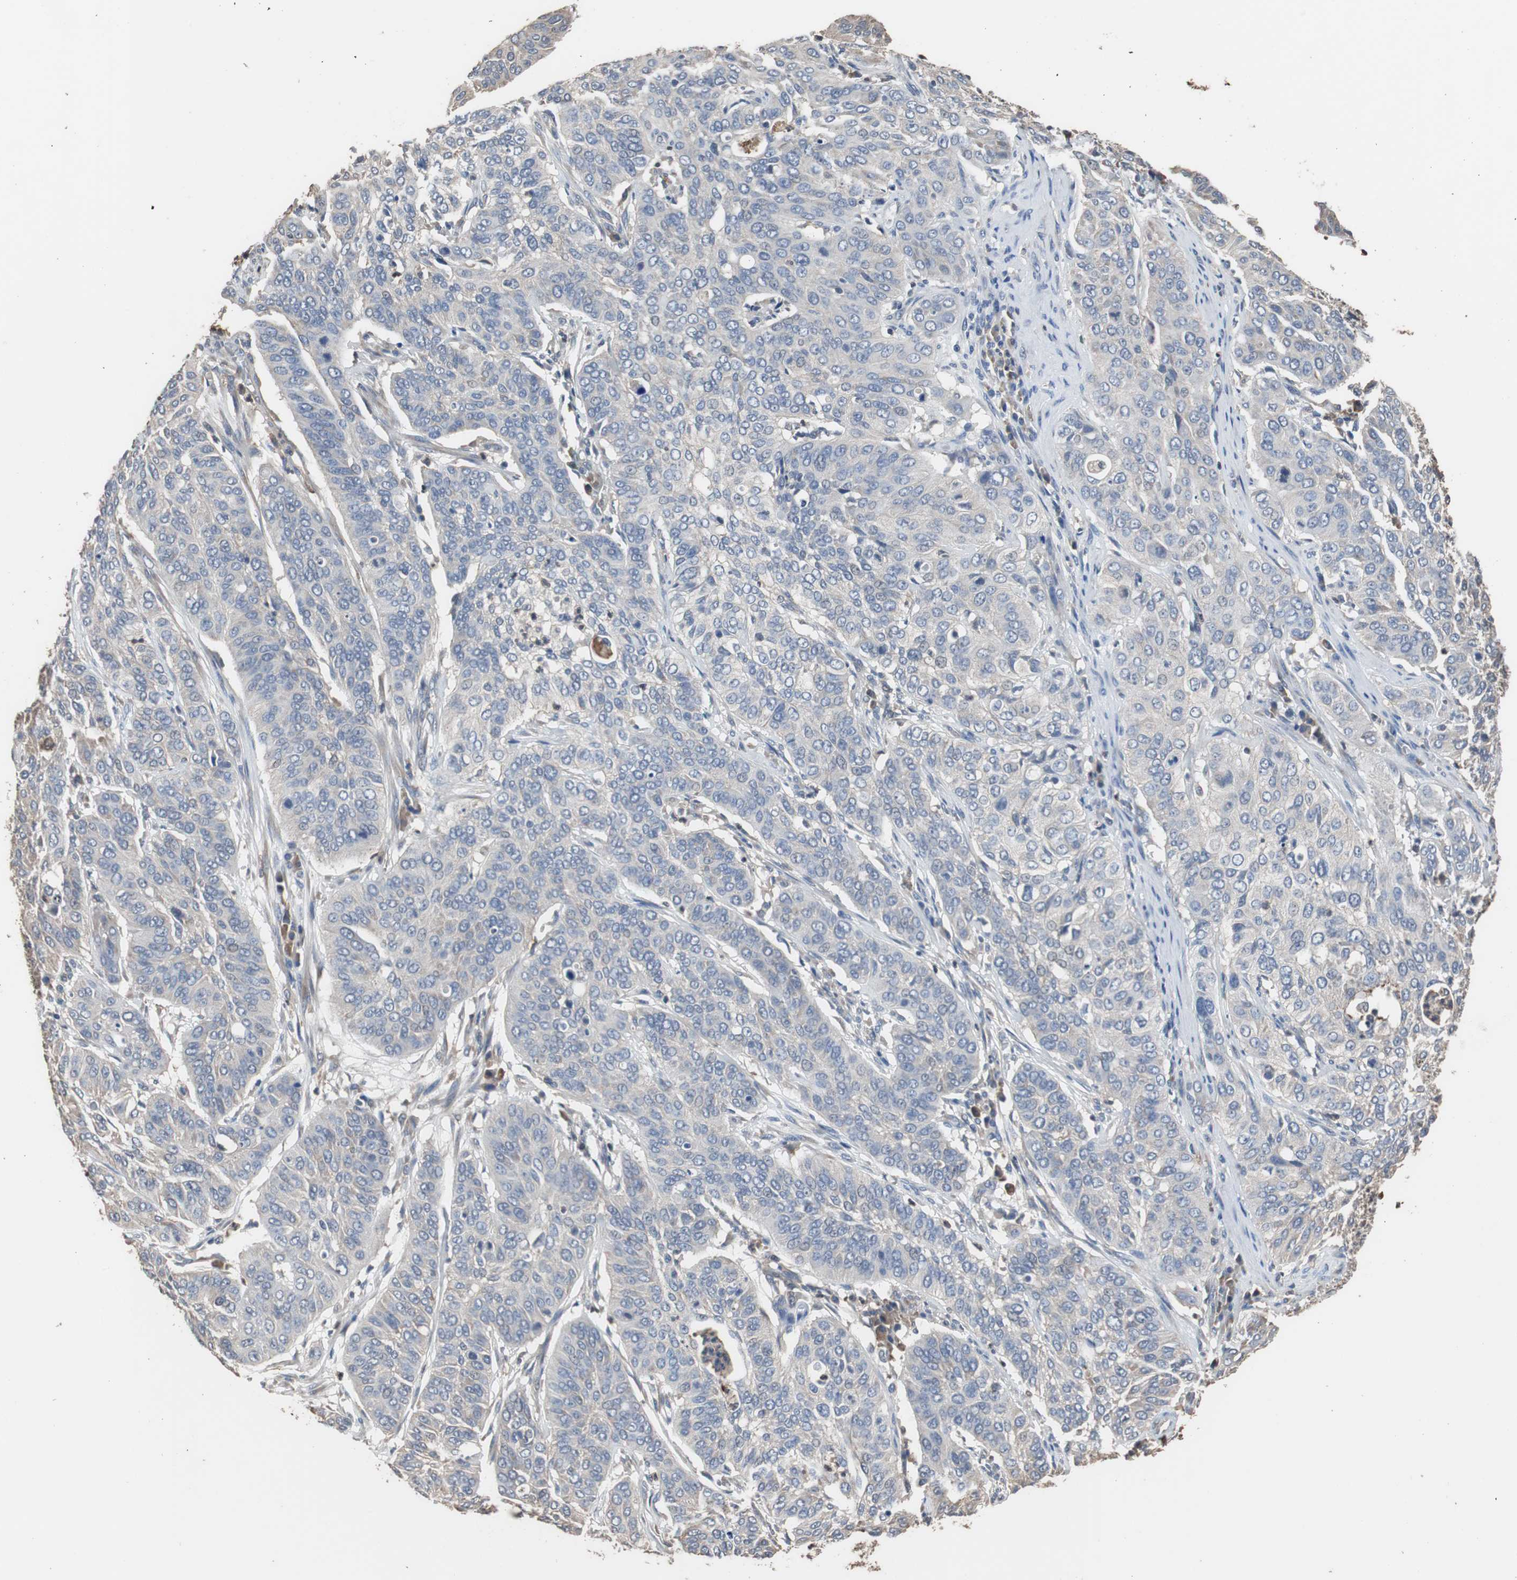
{"staining": {"intensity": "weak", "quantity": "<25%", "location": "cytoplasmic/membranous"}, "tissue": "cervical cancer", "cell_type": "Tumor cells", "image_type": "cancer", "snomed": [{"axis": "morphology", "description": "Squamous cell carcinoma, NOS"}, {"axis": "topography", "description": "Cervix"}], "caption": "Tumor cells show no significant positivity in cervical squamous cell carcinoma.", "gene": "SCIMP", "patient": {"sex": "female", "age": 39}}